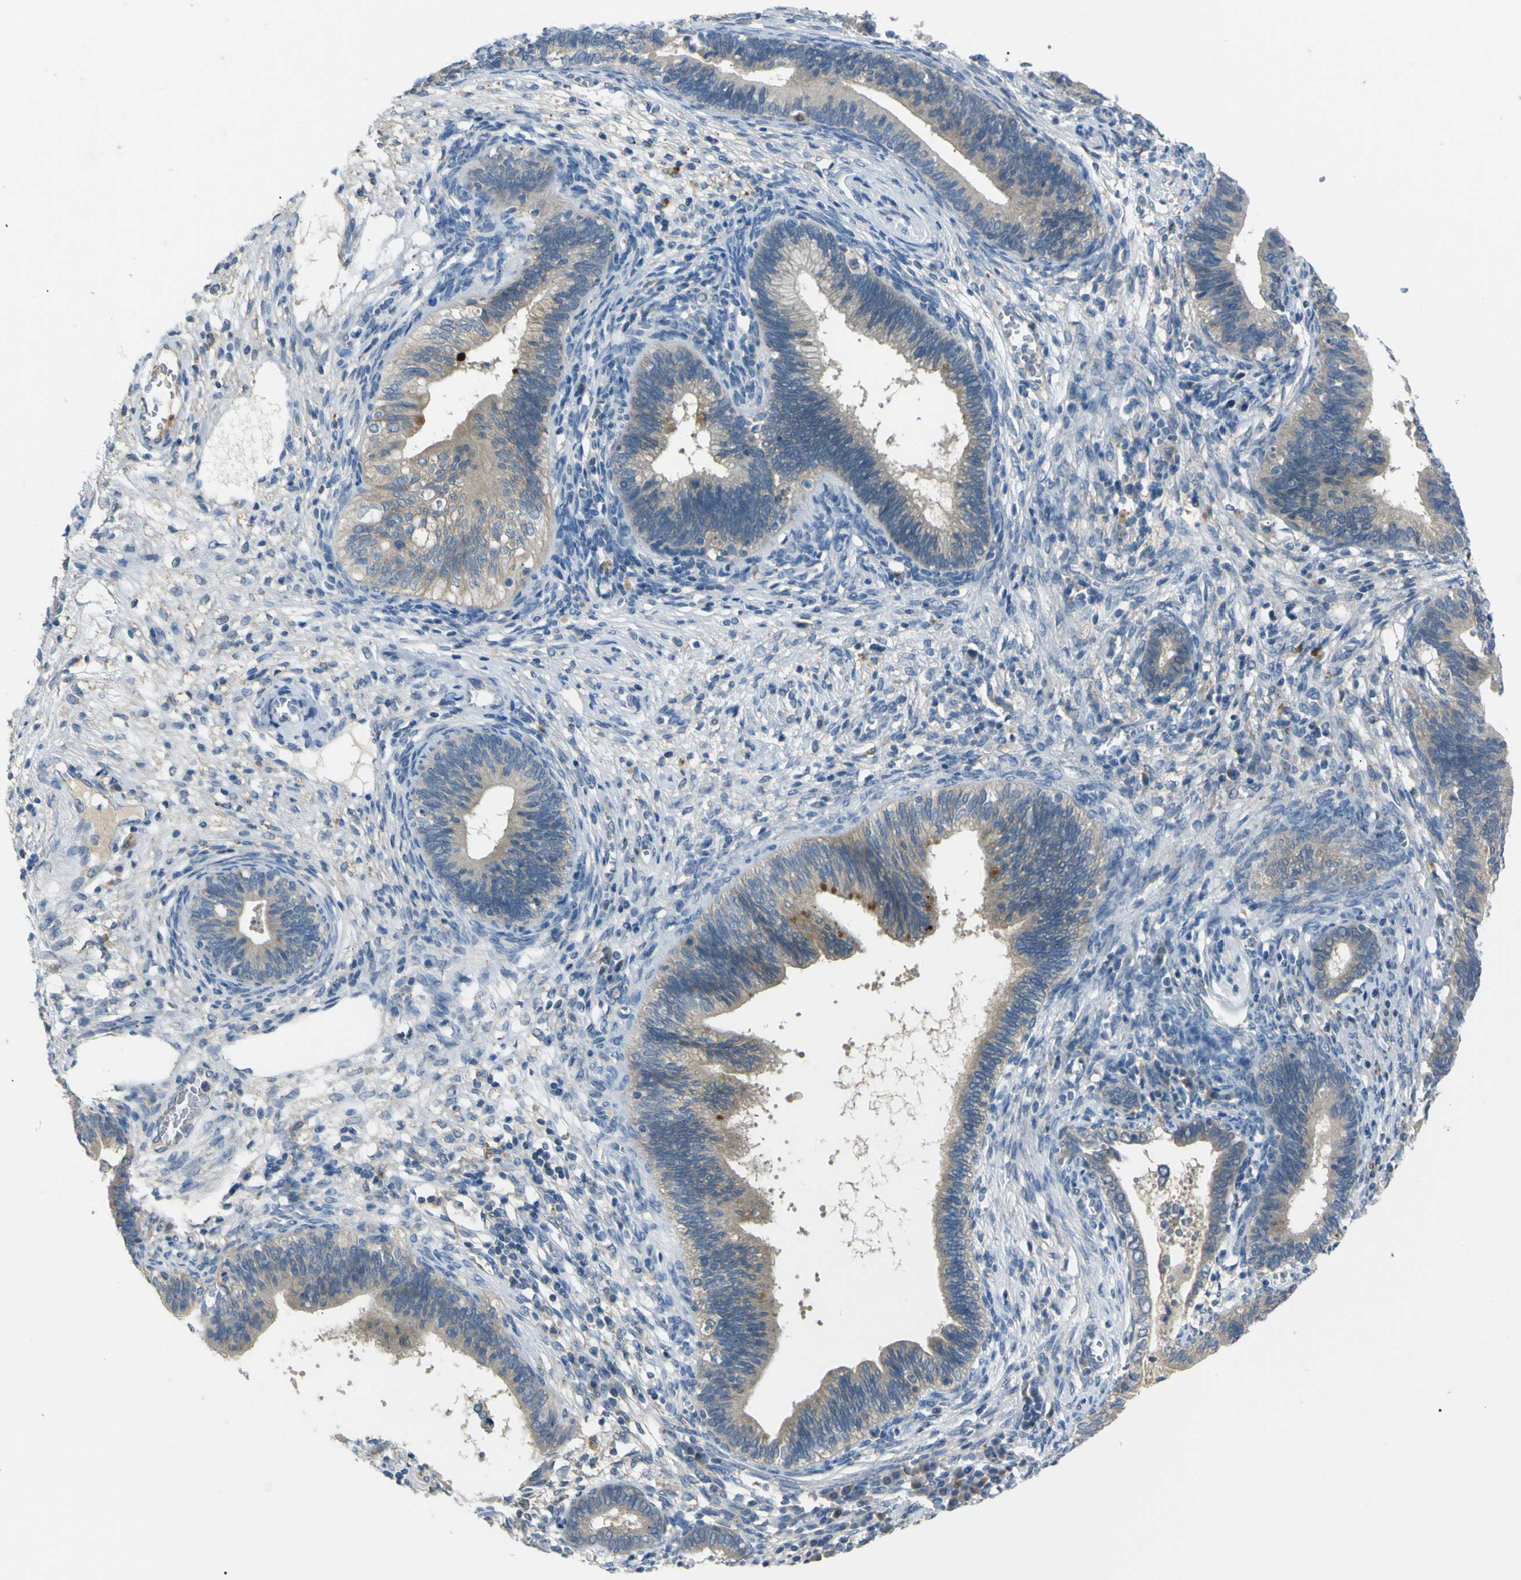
{"staining": {"intensity": "moderate", "quantity": "25%-75%", "location": "cytoplasmic/membranous"}, "tissue": "cervical cancer", "cell_type": "Tumor cells", "image_type": "cancer", "snomed": [{"axis": "morphology", "description": "Adenocarcinoma, NOS"}, {"axis": "topography", "description": "Cervix"}], "caption": "Immunohistochemistry (IHC) of human cervical cancer (adenocarcinoma) displays medium levels of moderate cytoplasmic/membranous expression in approximately 25%-75% of tumor cells.", "gene": "C6orf89", "patient": {"sex": "female", "age": 44}}